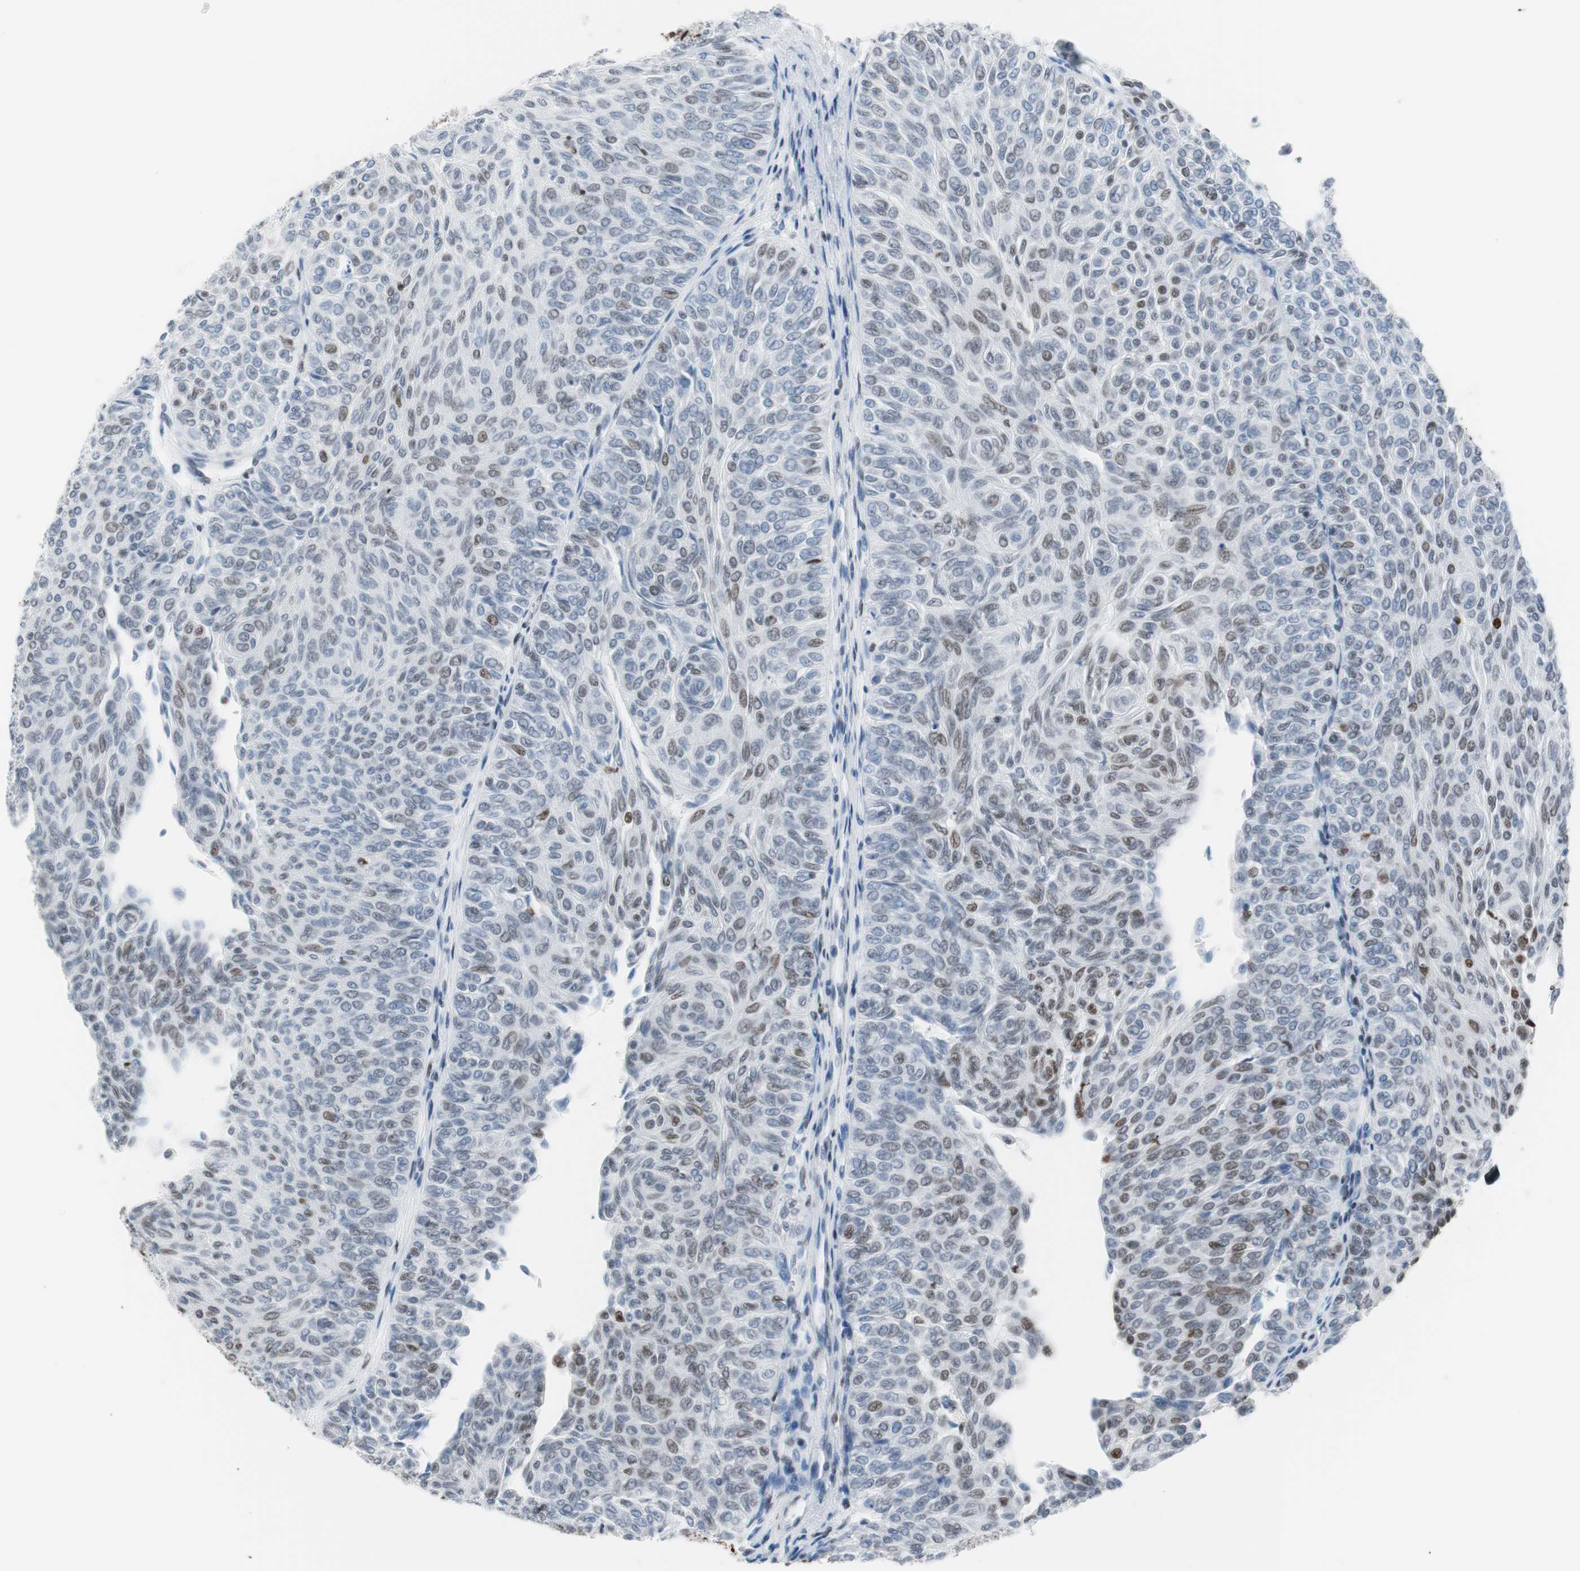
{"staining": {"intensity": "moderate", "quantity": "25%-75%", "location": "nuclear"}, "tissue": "urothelial cancer", "cell_type": "Tumor cells", "image_type": "cancer", "snomed": [{"axis": "morphology", "description": "Urothelial carcinoma, Low grade"}, {"axis": "topography", "description": "Urinary bladder"}], "caption": "Immunohistochemistry of human urothelial cancer demonstrates medium levels of moderate nuclear expression in approximately 25%-75% of tumor cells.", "gene": "CEBPB", "patient": {"sex": "male", "age": 78}}